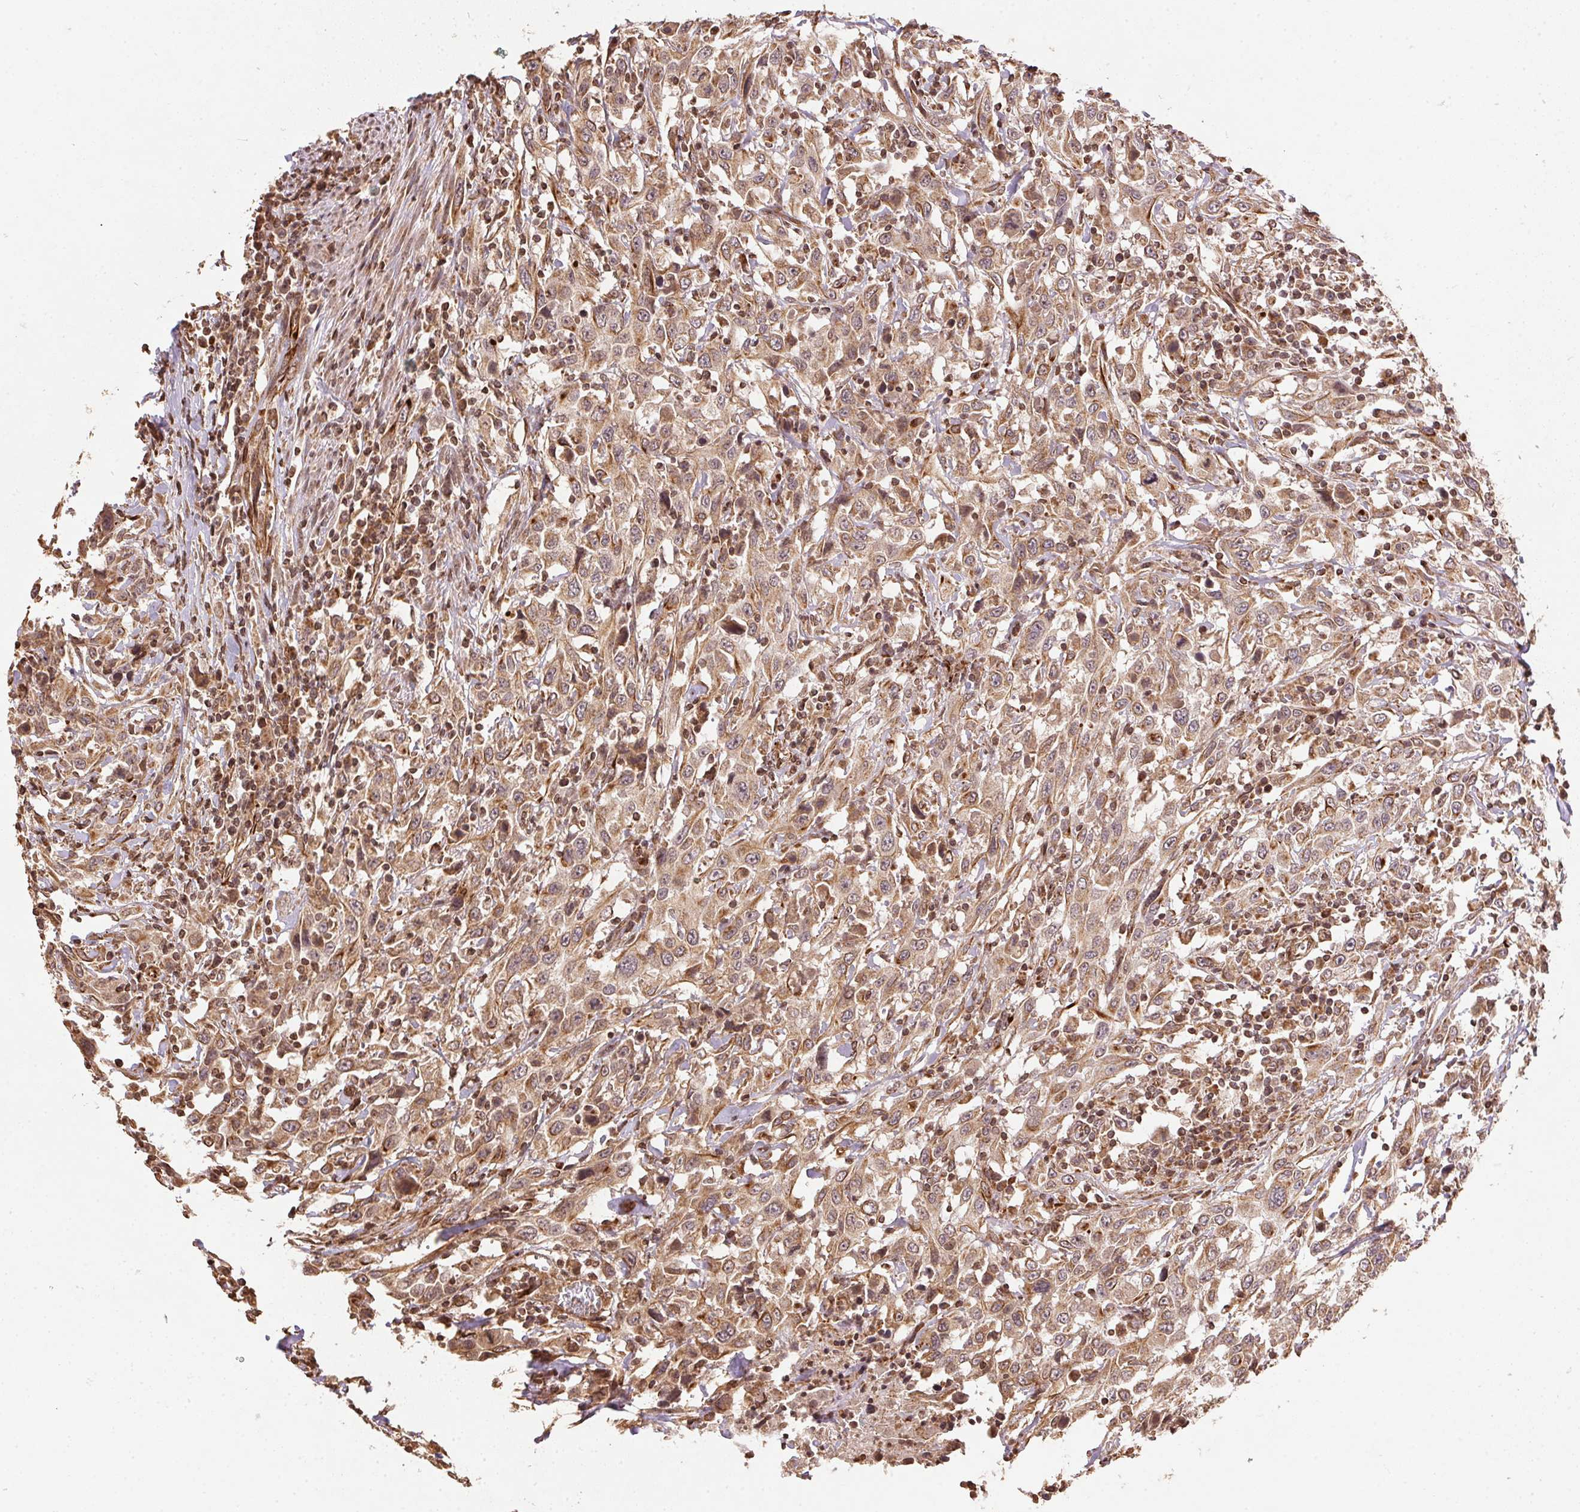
{"staining": {"intensity": "weak", "quantity": ">75%", "location": "cytoplasmic/membranous"}, "tissue": "urothelial cancer", "cell_type": "Tumor cells", "image_type": "cancer", "snomed": [{"axis": "morphology", "description": "Urothelial carcinoma, High grade"}, {"axis": "topography", "description": "Urinary bladder"}], "caption": "Human urothelial cancer stained with a brown dye demonstrates weak cytoplasmic/membranous positive expression in approximately >75% of tumor cells.", "gene": "SPRED2", "patient": {"sex": "male", "age": 61}}